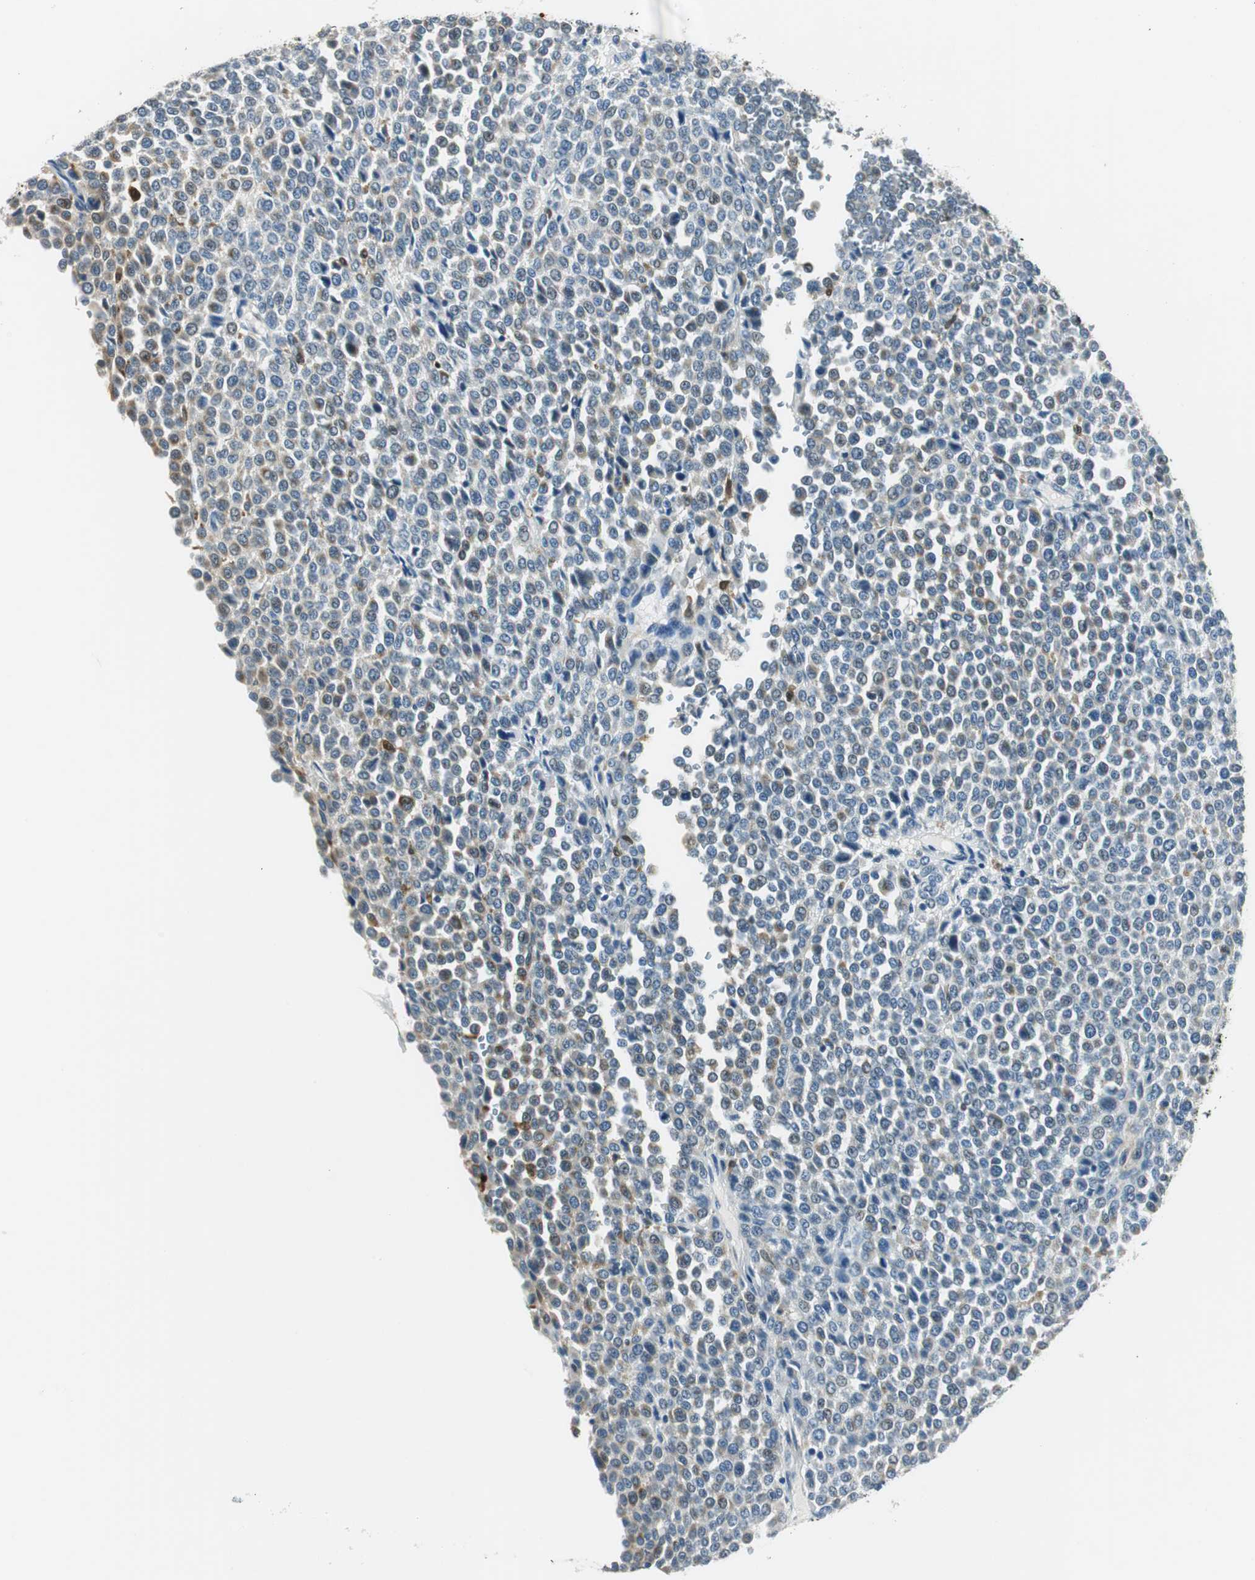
{"staining": {"intensity": "negative", "quantity": "none", "location": "none"}, "tissue": "melanoma", "cell_type": "Tumor cells", "image_type": "cancer", "snomed": [{"axis": "morphology", "description": "Malignant melanoma, Metastatic site"}, {"axis": "topography", "description": "Pancreas"}], "caption": "The photomicrograph exhibits no significant positivity in tumor cells of malignant melanoma (metastatic site). The staining was performed using DAB to visualize the protein expression in brown, while the nuclei were stained in blue with hematoxylin (Magnification: 20x).", "gene": "ME1", "patient": {"sex": "female", "age": 30}}